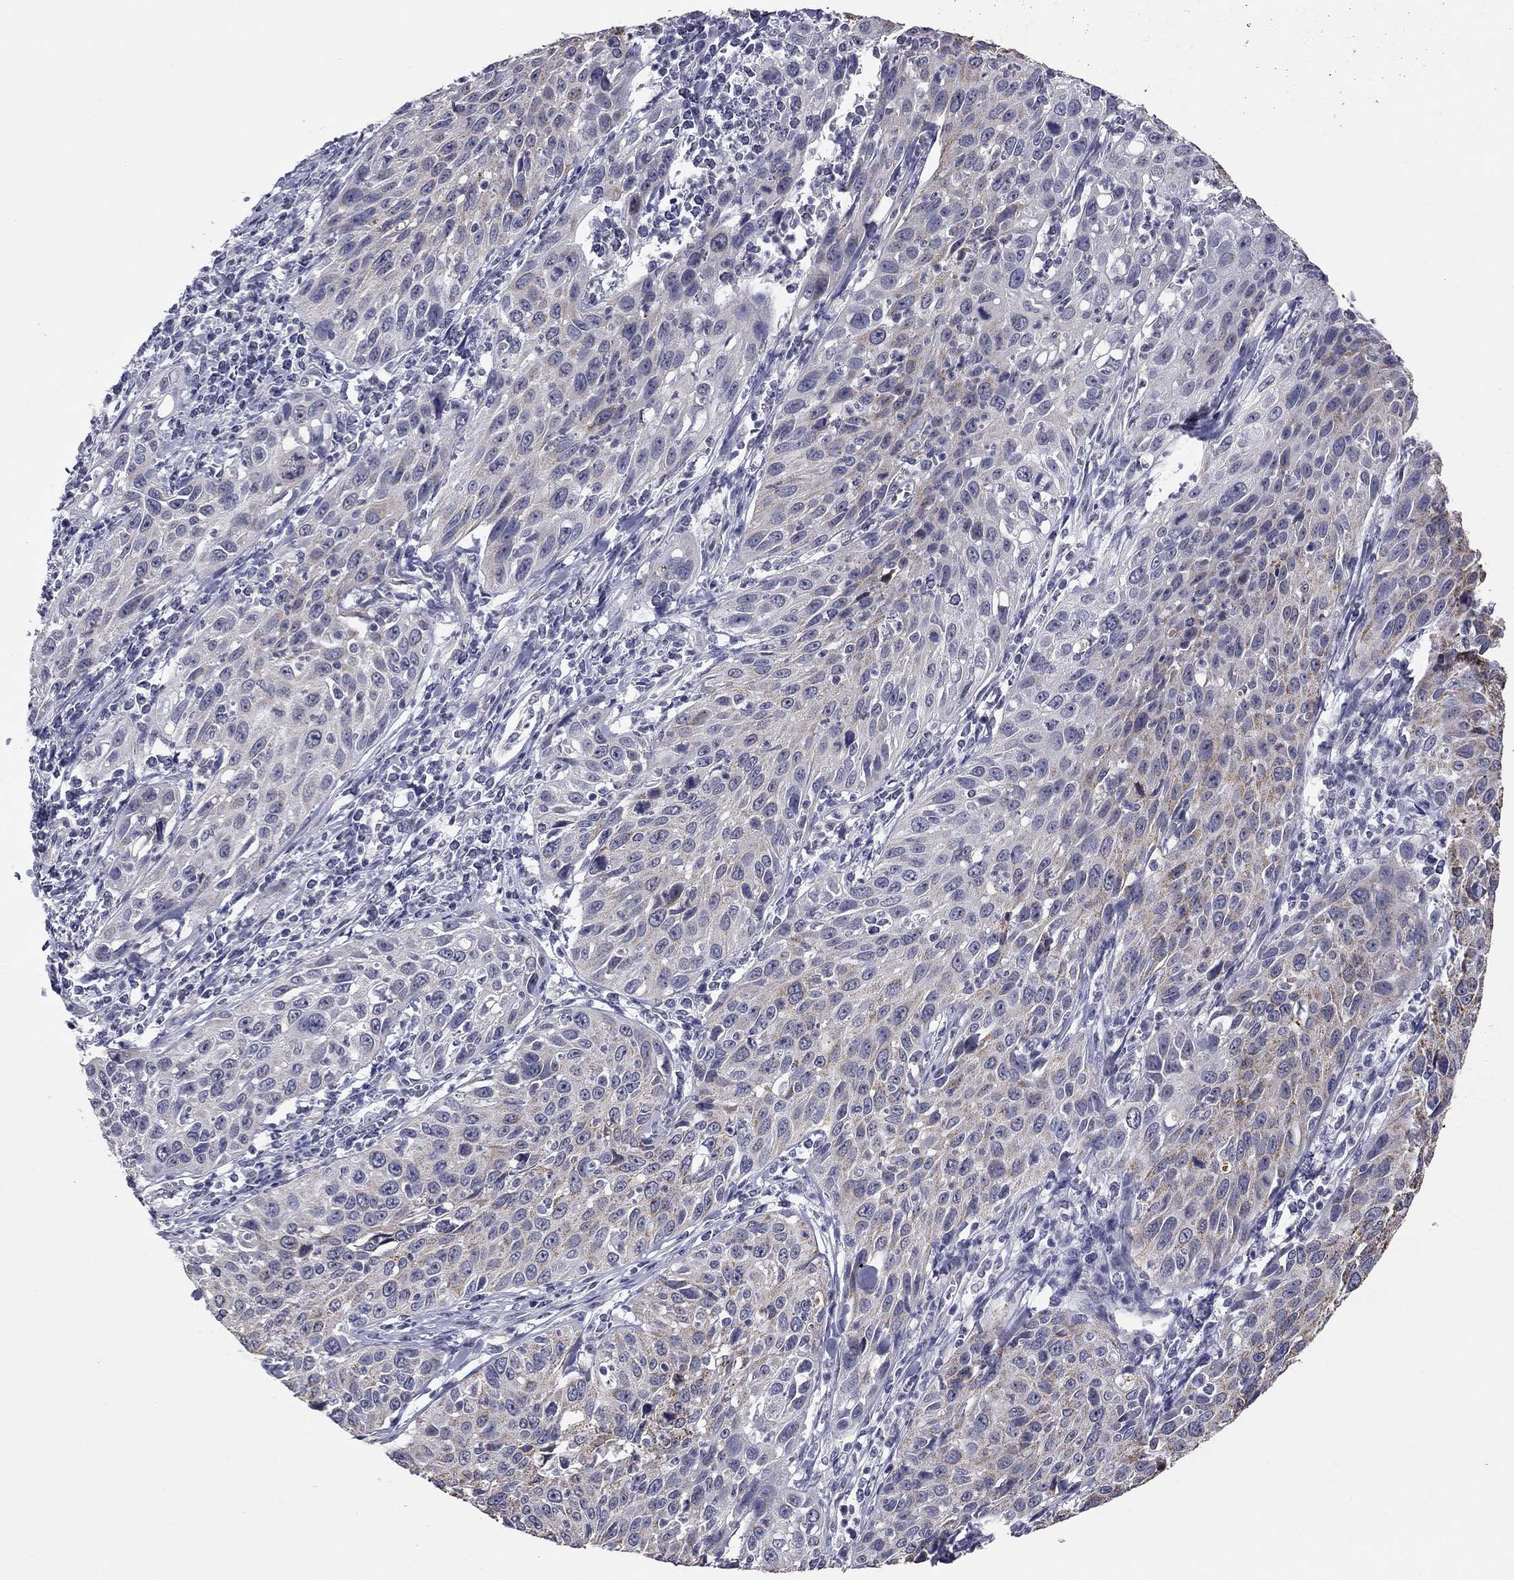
{"staining": {"intensity": "weak", "quantity": "25%-75%", "location": "cytoplasmic/membranous"}, "tissue": "cervical cancer", "cell_type": "Tumor cells", "image_type": "cancer", "snomed": [{"axis": "morphology", "description": "Squamous cell carcinoma, NOS"}, {"axis": "topography", "description": "Cervix"}], "caption": "Brown immunohistochemical staining in human cervical squamous cell carcinoma shows weak cytoplasmic/membranous positivity in approximately 25%-75% of tumor cells.", "gene": "SHOC2", "patient": {"sex": "female", "age": 26}}